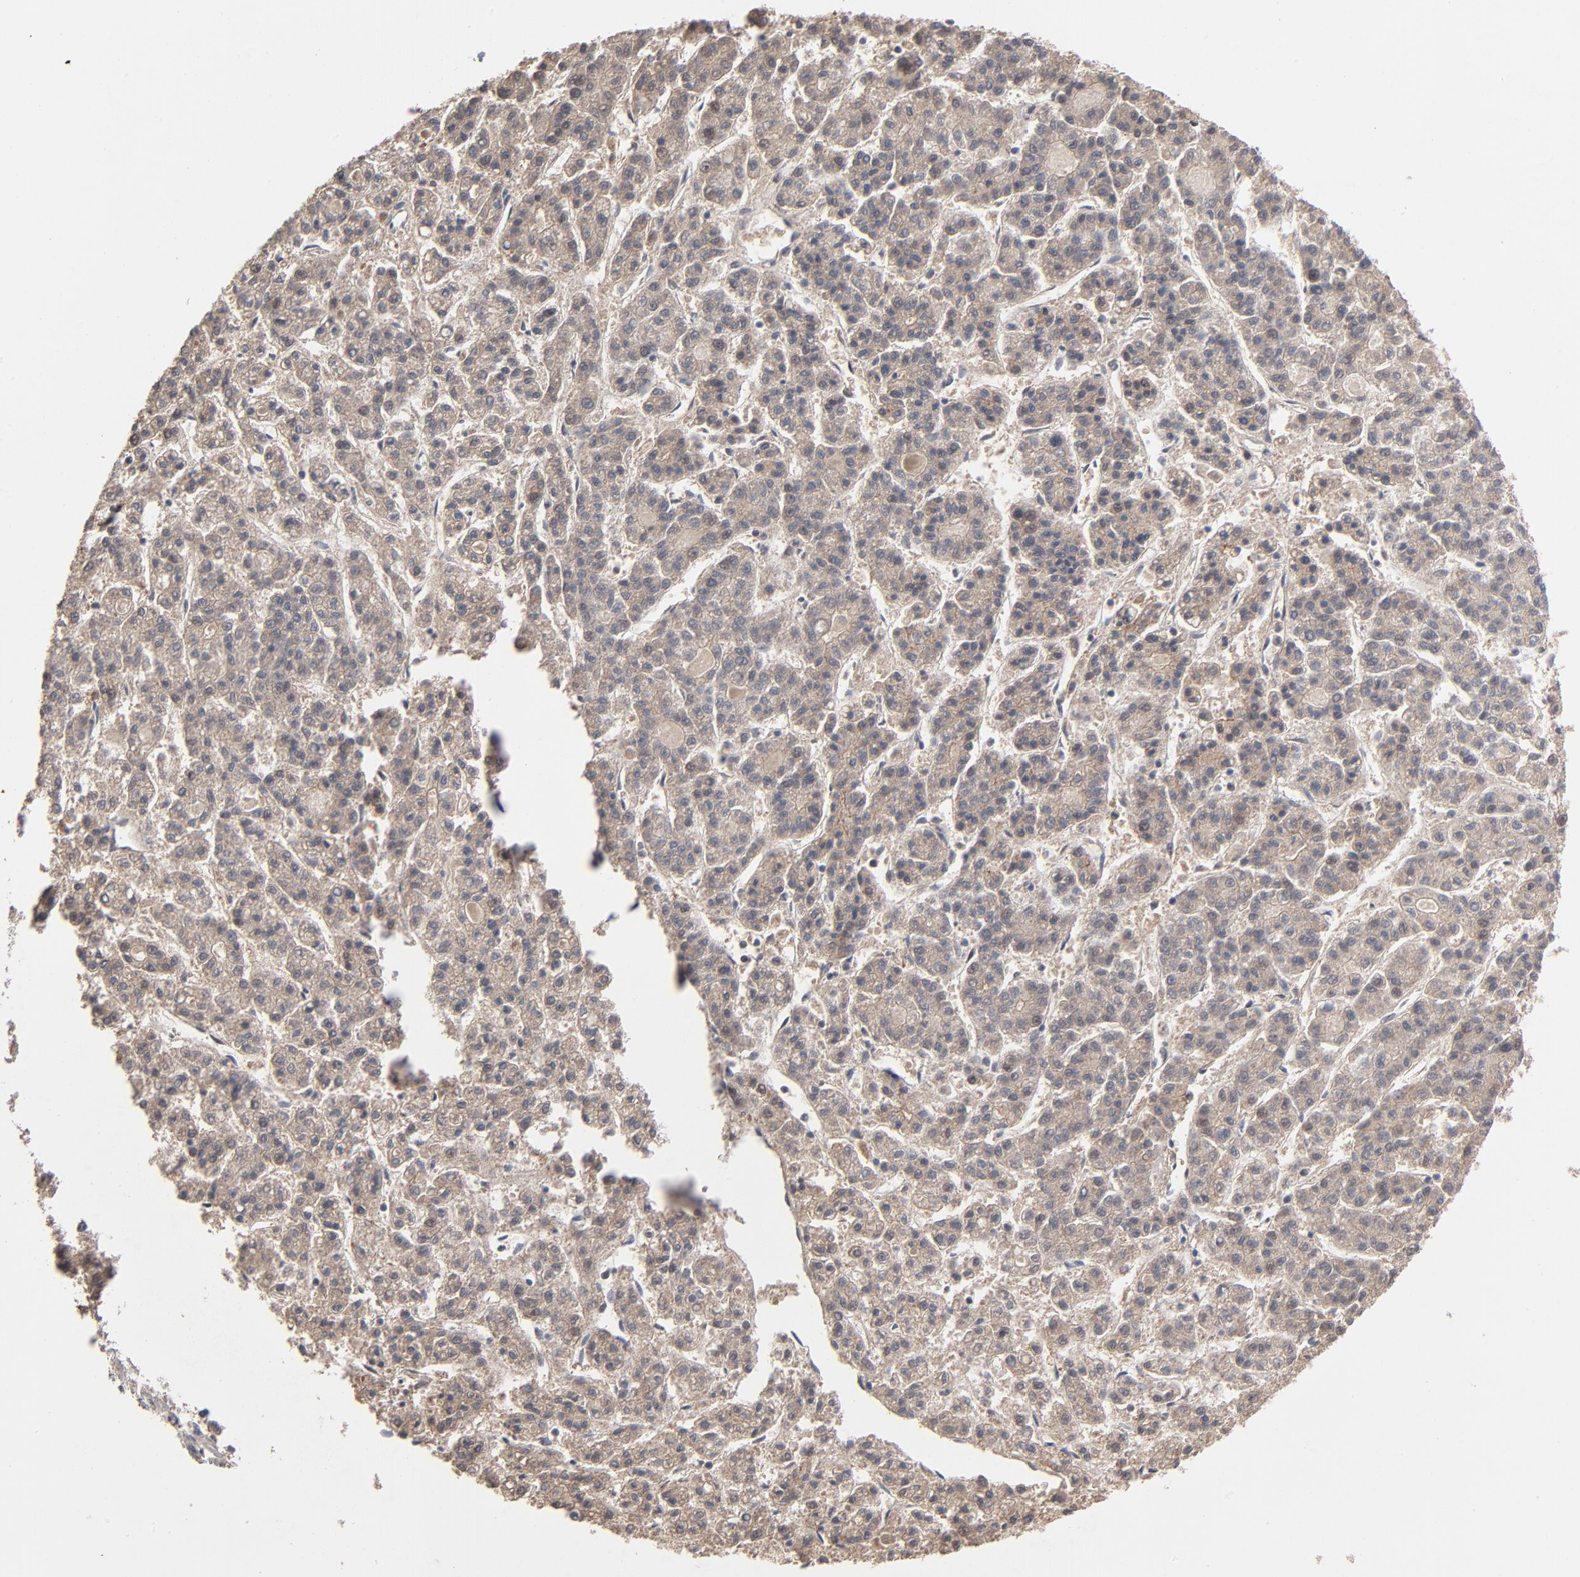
{"staining": {"intensity": "moderate", "quantity": ">75%", "location": "cytoplasmic/membranous"}, "tissue": "liver cancer", "cell_type": "Tumor cells", "image_type": "cancer", "snomed": [{"axis": "morphology", "description": "Carcinoma, Hepatocellular, NOS"}, {"axis": "topography", "description": "Liver"}], "caption": "IHC histopathology image of neoplastic tissue: liver cancer stained using immunohistochemistry (IHC) shows medium levels of moderate protein expression localized specifically in the cytoplasmic/membranous of tumor cells, appearing as a cytoplasmic/membranous brown color.", "gene": "ABLIM3", "patient": {"sex": "male", "age": 70}}